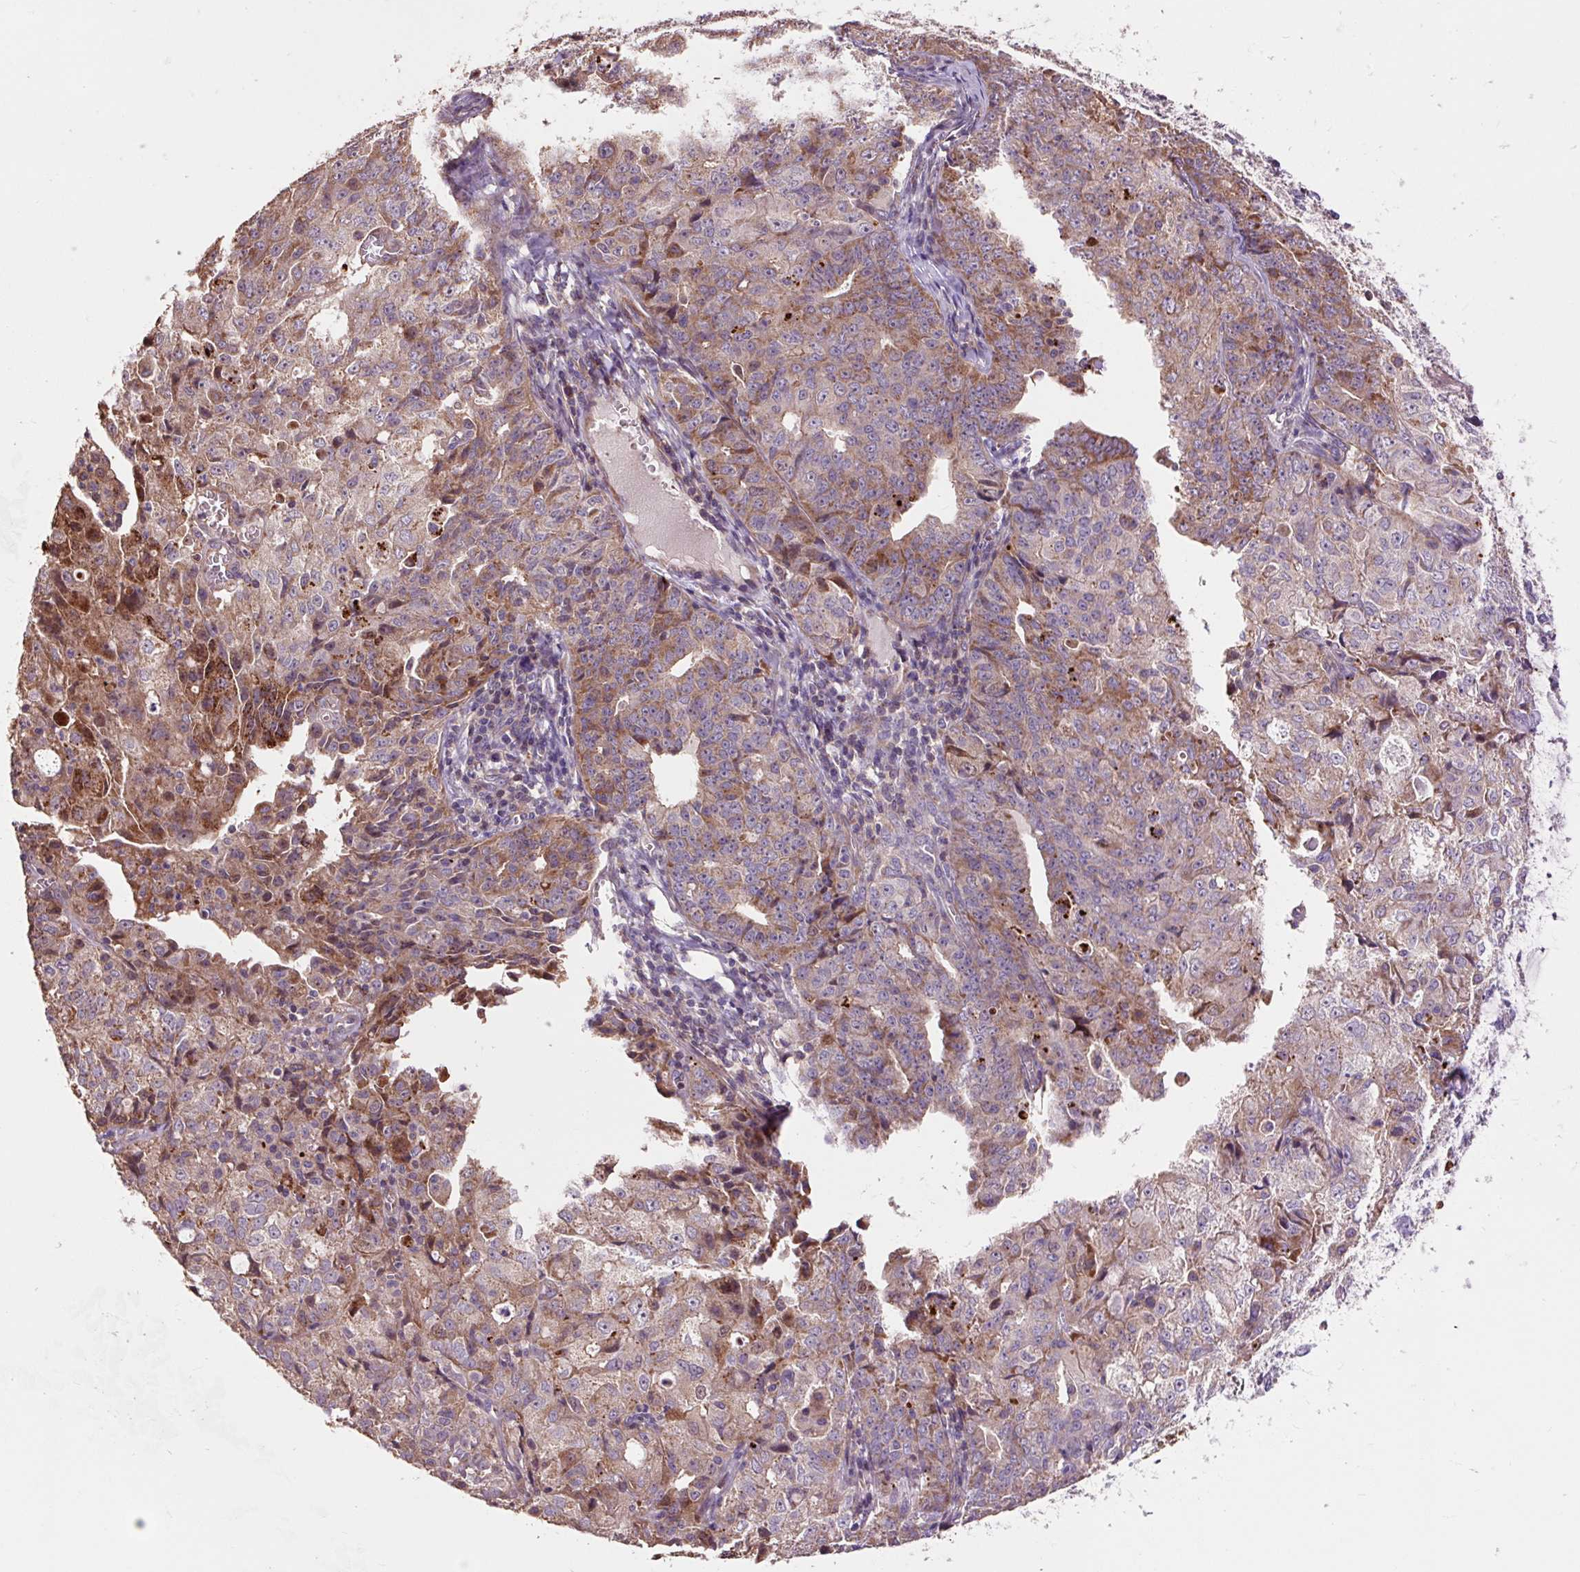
{"staining": {"intensity": "moderate", "quantity": ">75%", "location": "cytoplasmic/membranous"}, "tissue": "endometrial cancer", "cell_type": "Tumor cells", "image_type": "cancer", "snomed": [{"axis": "morphology", "description": "Adenocarcinoma, NOS"}, {"axis": "topography", "description": "Endometrium"}], "caption": "A photomicrograph of human adenocarcinoma (endometrial) stained for a protein exhibits moderate cytoplasmic/membranous brown staining in tumor cells.", "gene": "PRIMPOL", "patient": {"sex": "female", "age": 61}}